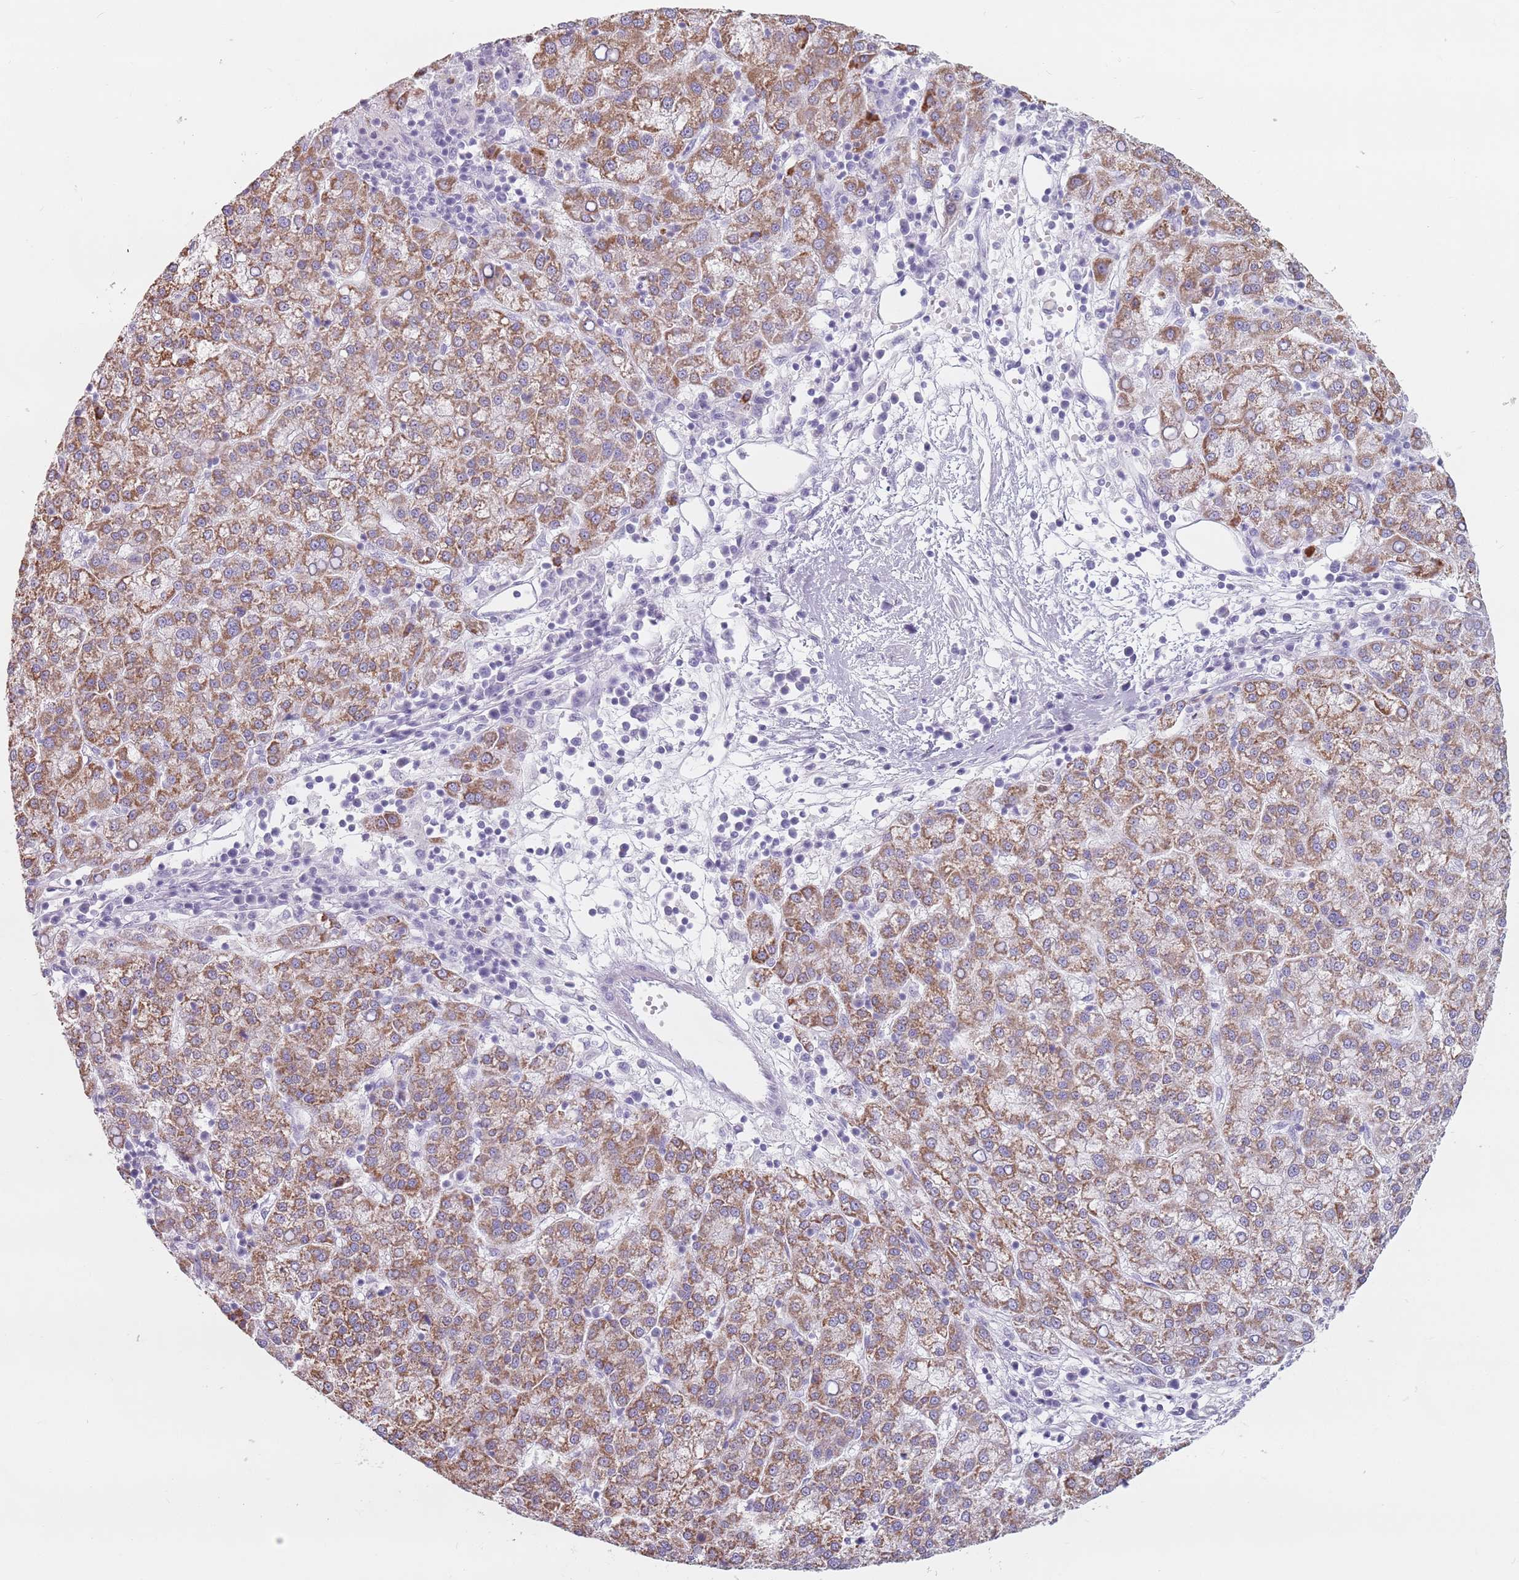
{"staining": {"intensity": "moderate", "quantity": ">75%", "location": "cytoplasmic/membranous"}, "tissue": "liver cancer", "cell_type": "Tumor cells", "image_type": "cancer", "snomed": [{"axis": "morphology", "description": "Carcinoma, Hepatocellular, NOS"}, {"axis": "topography", "description": "Liver"}], "caption": "DAB (3,3'-diaminobenzidine) immunohistochemical staining of hepatocellular carcinoma (liver) demonstrates moderate cytoplasmic/membranous protein positivity in about >75% of tumor cells. (brown staining indicates protein expression, while blue staining denotes nuclei).", "gene": "ZNF584", "patient": {"sex": "female", "age": 58}}